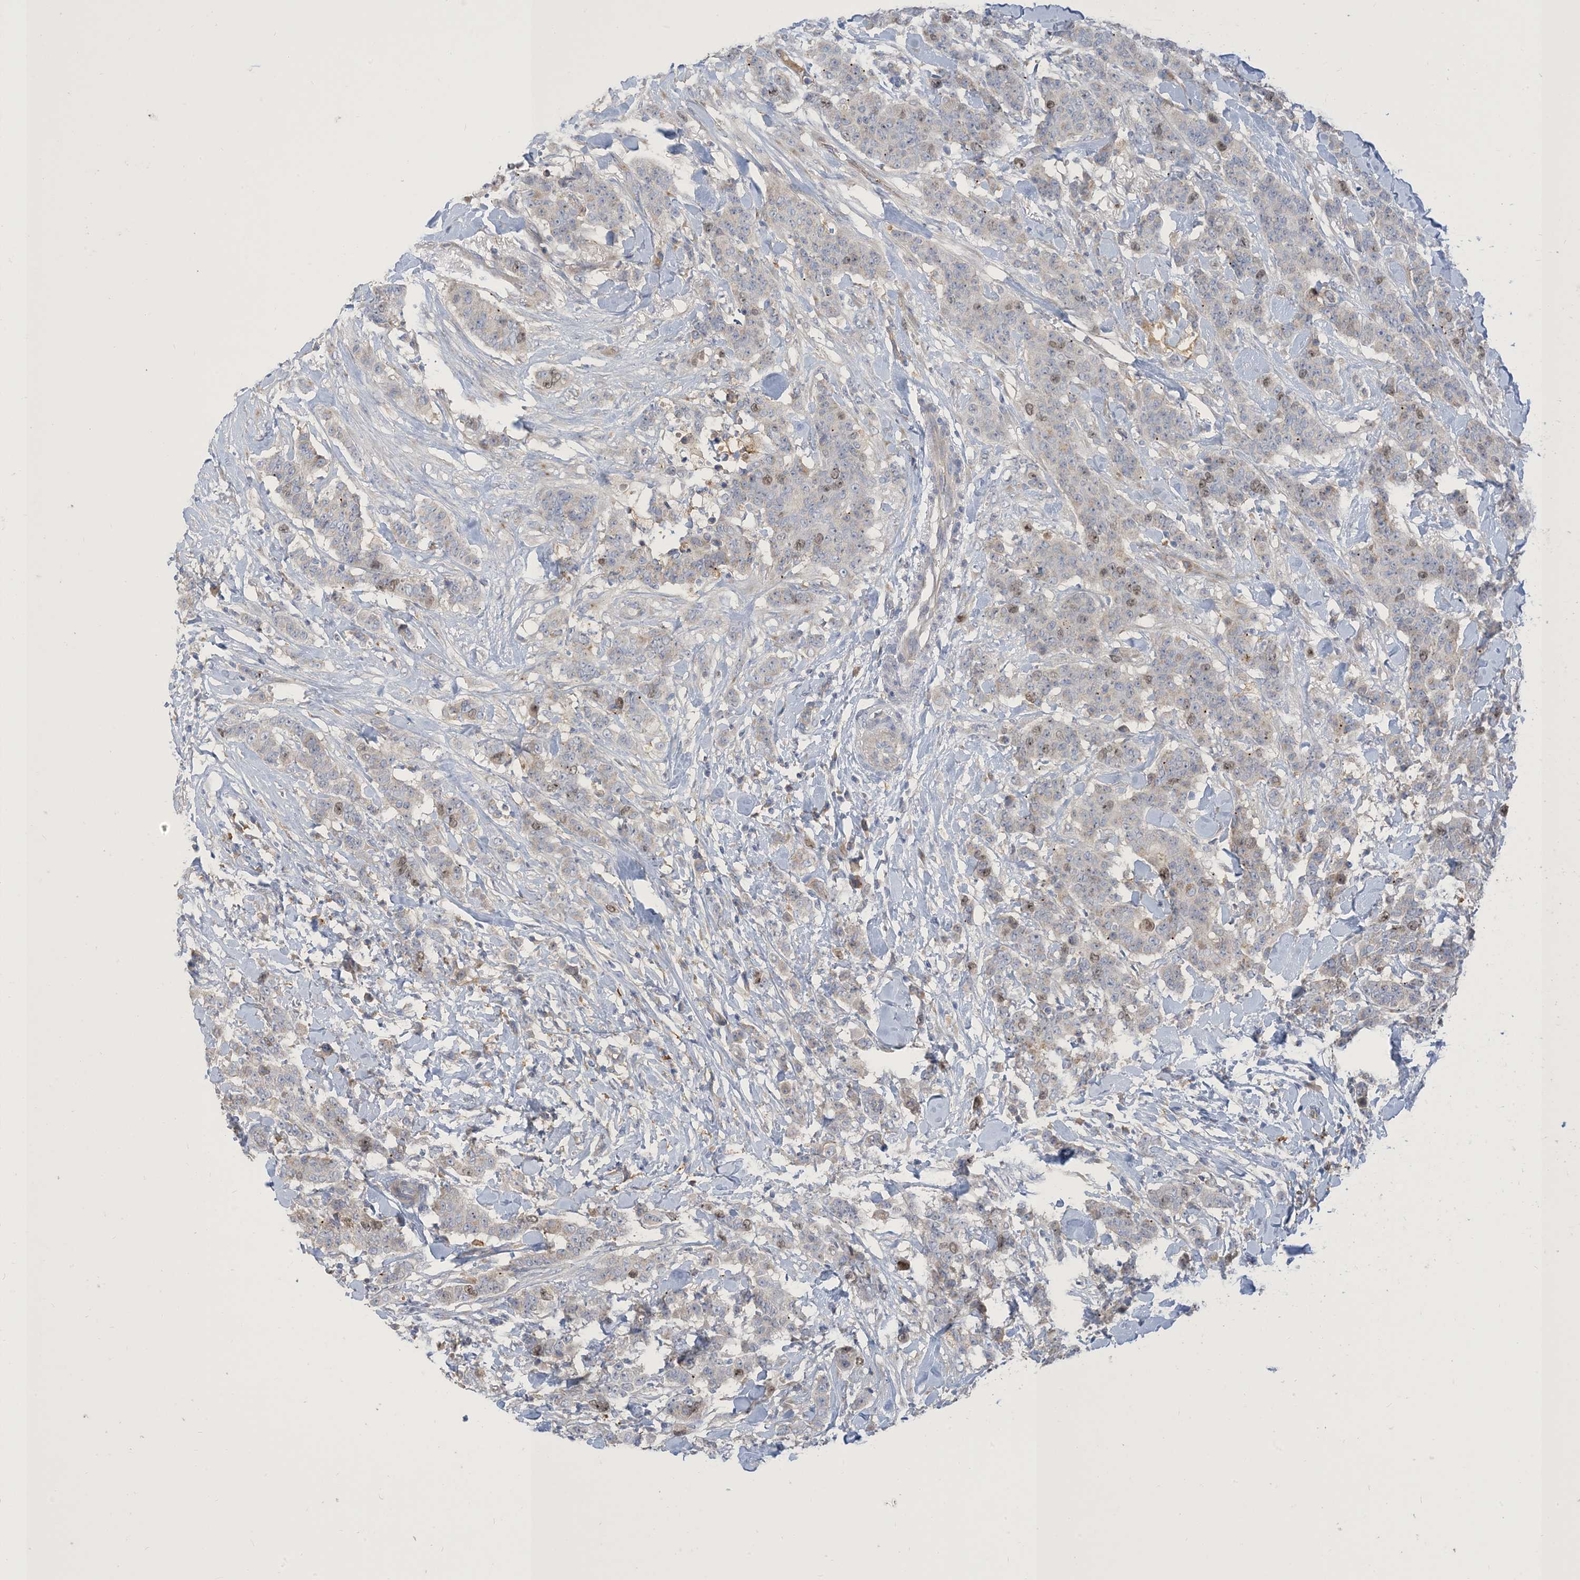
{"staining": {"intensity": "moderate", "quantity": "<25%", "location": "nuclear"}, "tissue": "breast cancer", "cell_type": "Tumor cells", "image_type": "cancer", "snomed": [{"axis": "morphology", "description": "Duct carcinoma"}, {"axis": "topography", "description": "Breast"}], "caption": "Human invasive ductal carcinoma (breast) stained with a brown dye displays moderate nuclear positive positivity in about <25% of tumor cells.", "gene": "PEAR1", "patient": {"sex": "female", "age": 40}}